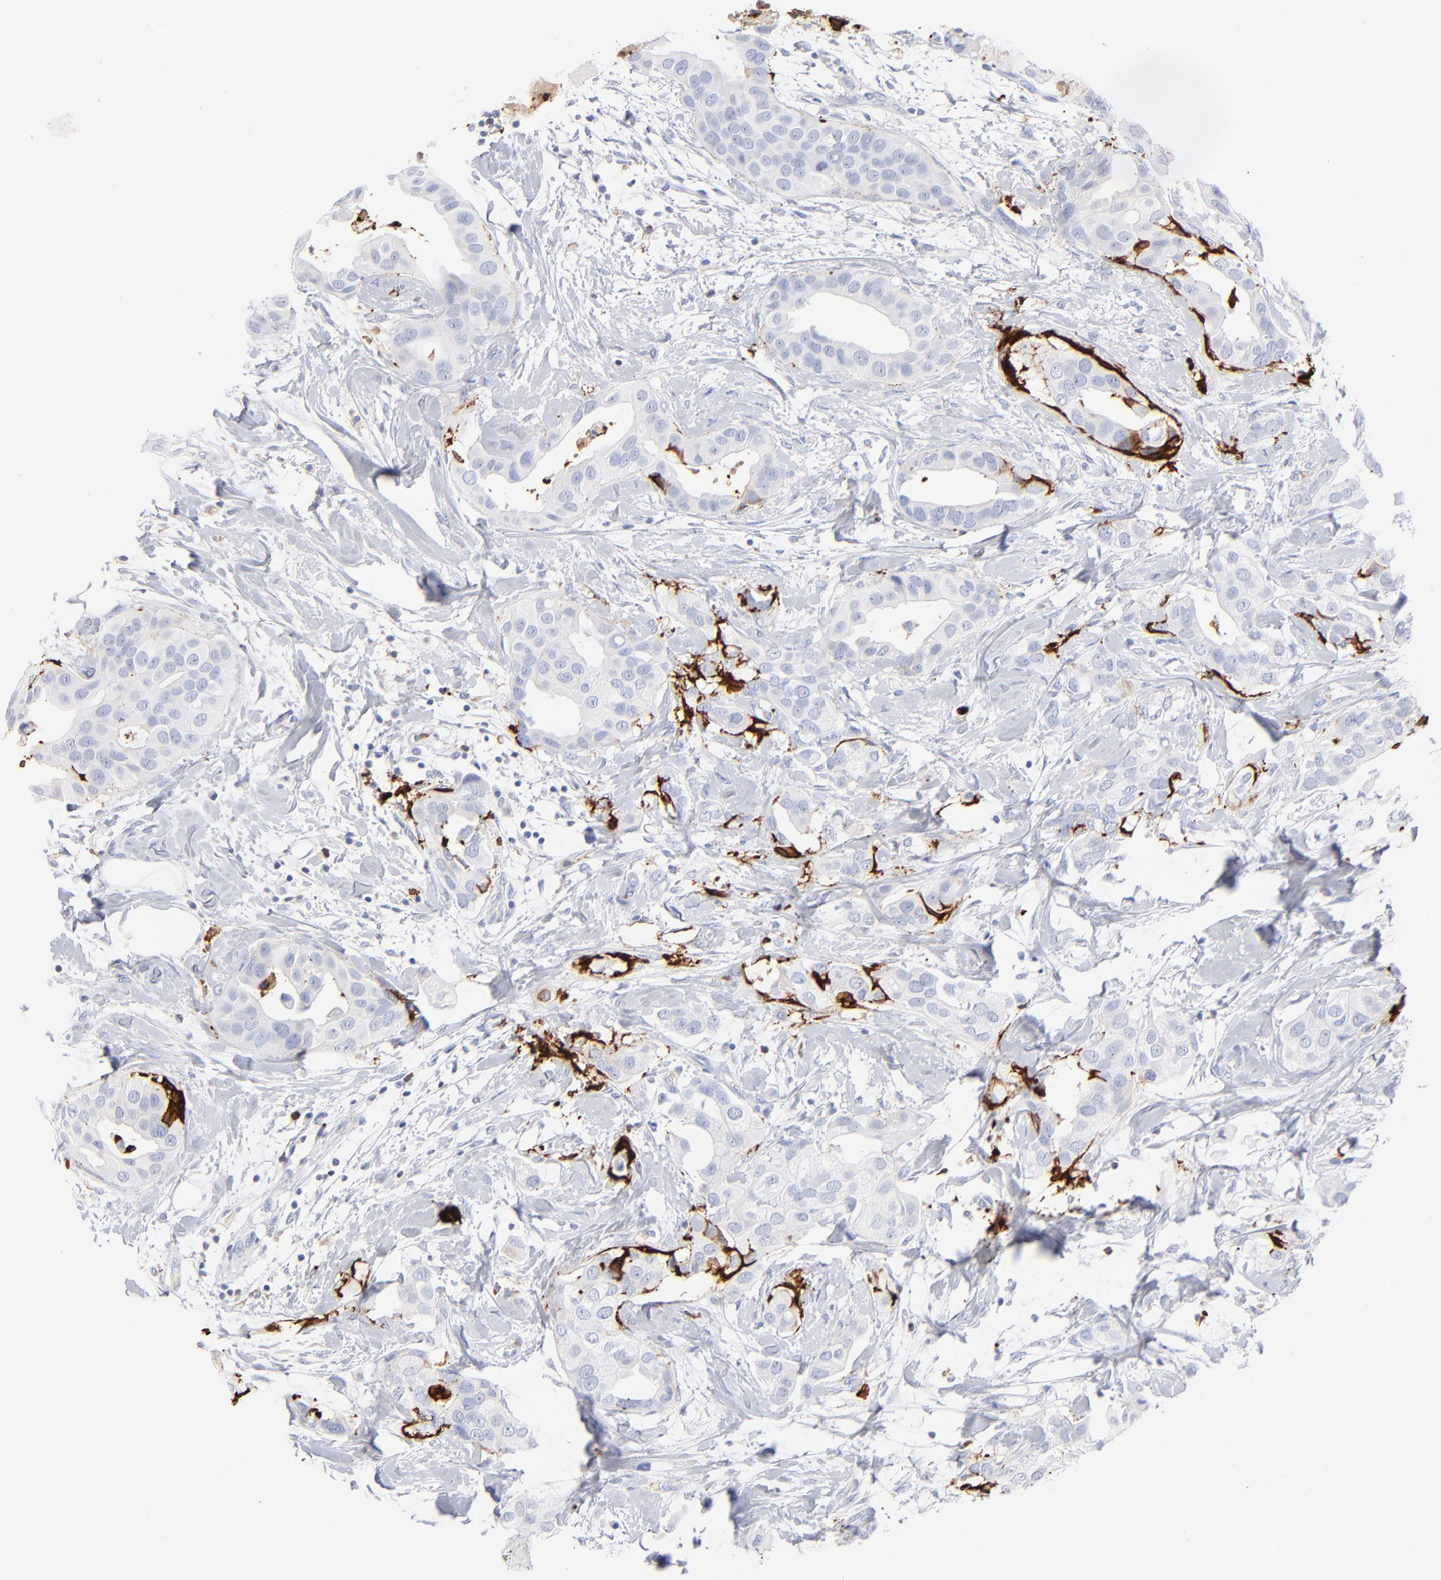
{"staining": {"intensity": "negative", "quantity": "none", "location": "none"}, "tissue": "breast cancer", "cell_type": "Tumor cells", "image_type": "cancer", "snomed": [{"axis": "morphology", "description": "Duct carcinoma"}, {"axis": "topography", "description": "Breast"}], "caption": "Human breast cancer (invasive ductal carcinoma) stained for a protein using IHC exhibits no positivity in tumor cells.", "gene": "APOH", "patient": {"sex": "female", "age": 40}}